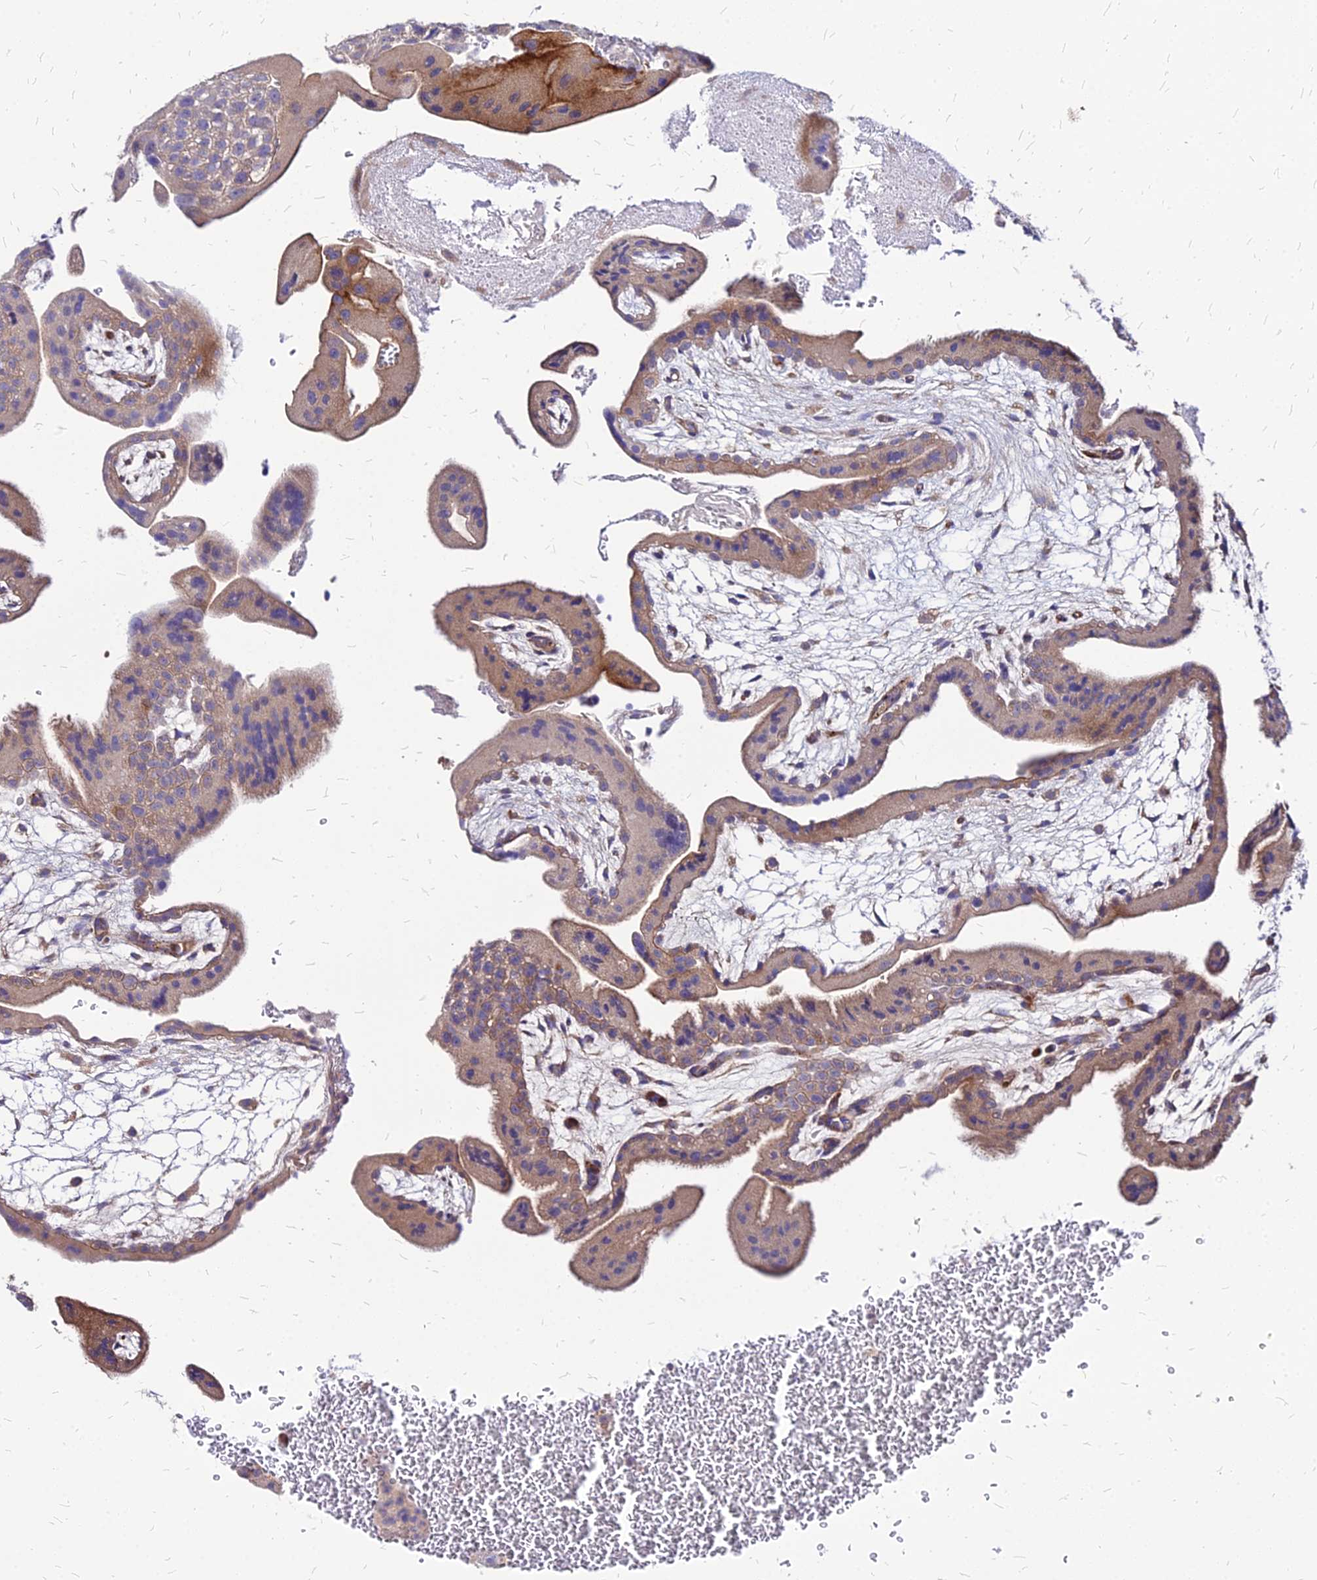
{"staining": {"intensity": "moderate", "quantity": ">75%", "location": "cytoplasmic/membranous"}, "tissue": "placenta", "cell_type": "Decidual cells", "image_type": "normal", "snomed": [{"axis": "morphology", "description": "Normal tissue, NOS"}, {"axis": "topography", "description": "Placenta"}], "caption": "DAB immunohistochemical staining of benign placenta shows moderate cytoplasmic/membranous protein staining in about >75% of decidual cells. Using DAB (3,3'-diaminobenzidine) (brown) and hematoxylin (blue) stains, captured at high magnification using brightfield microscopy.", "gene": "COMMD10", "patient": {"sex": "female", "age": 35}}